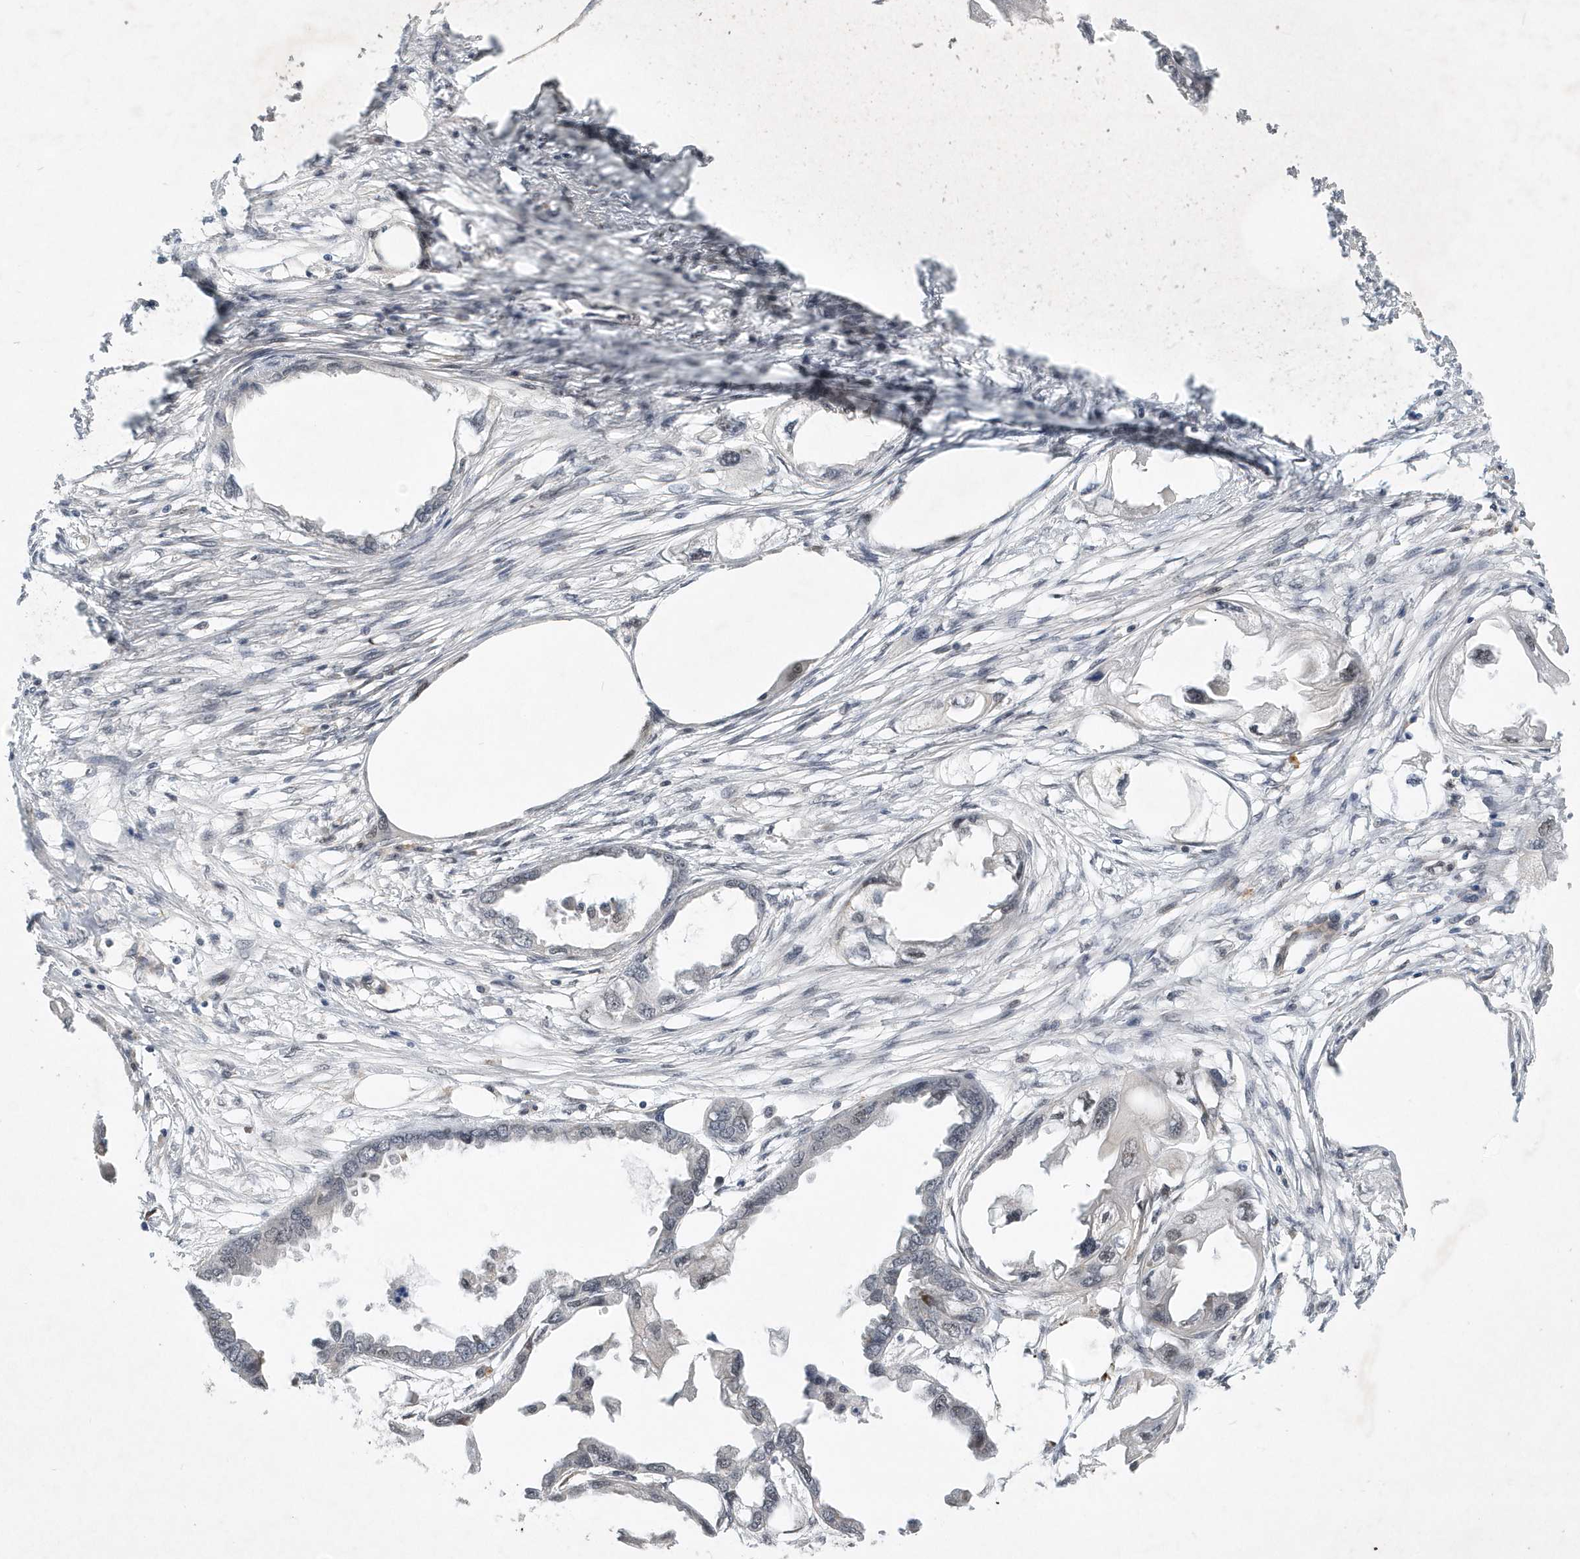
{"staining": {"intensity": "negative", "quantity": "none", "location": "none"}, "tissue": "endometrial cancer", "cell_type": "Tumor cells", "image_type": "cancer", "snomed": [{"axis": "morphology", "description": "Adenocarcinoma, NOS"}, {"axis": "morphology", "description": "Adenocarcinoma, metastatic, NOS"}, {"axis": "topography", "description": "Adipose tissue"}, {"axis": "topography", "description": "Endometrium"}], "caption": "This photomicrograph is of endometrial cancer stained with IHC to label a protein in brown with the nuclei are counter-stained blue. There is no expression in tumor cells. The staining was performed using DAB to visualize the protein expression in brown, while the nuclei were stained in blue with hematoxylin (Magnification: 20x).", "gene": "FAM217A", "patient": {"sex": "female", "age": 67}}